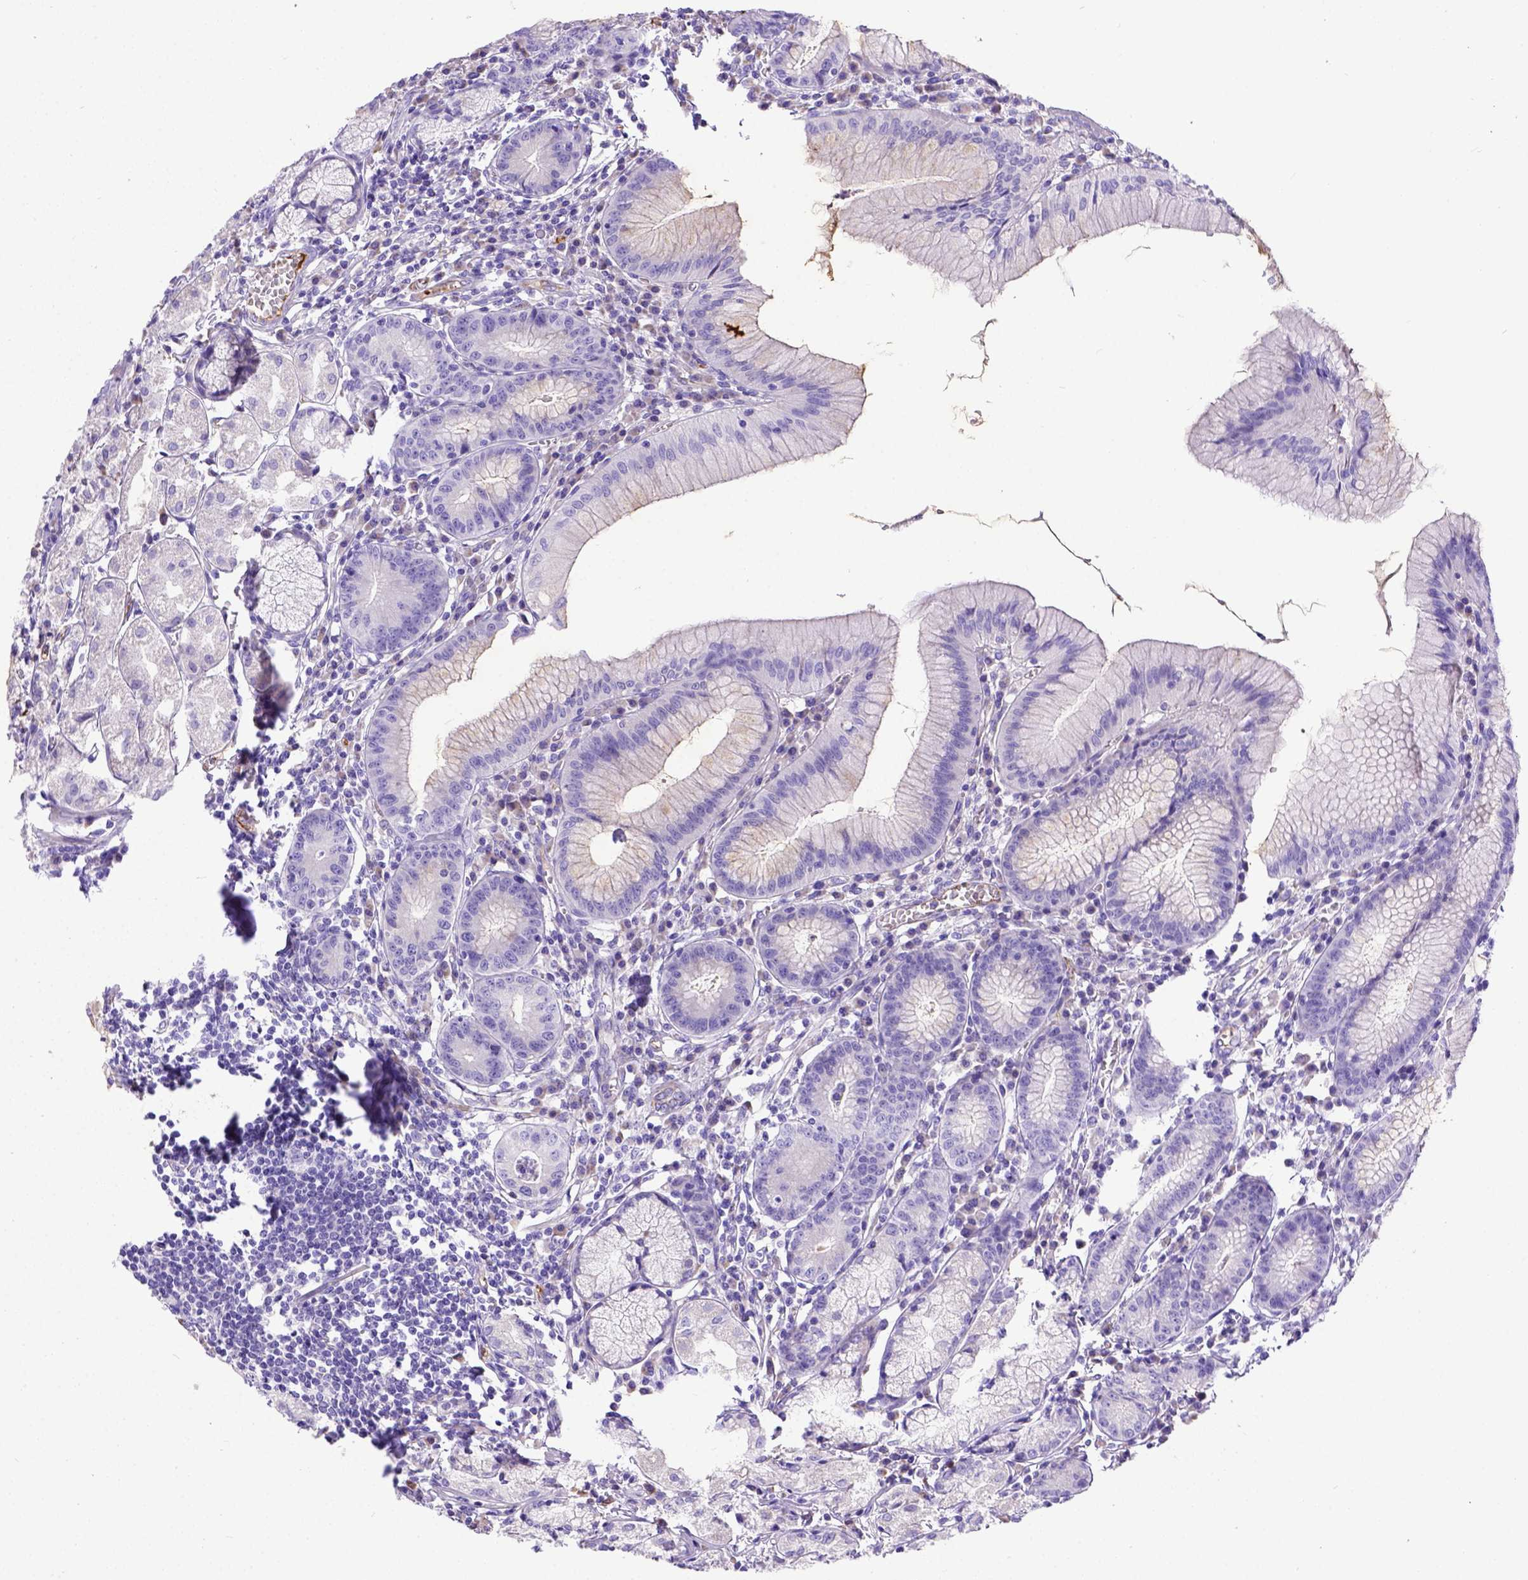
{"staining": {"intensity": "negative", "quantity": "none", "location": "none"}, "tissue": "stomach", "cell_type": "Glandular cells", "image_type": "normal", "snomed": [{"axis": "morphology", "description": "Normal tissue, NOS"}, {"axis": "topography", "description": "Stomach"}], "caption": "Glandular cells show no significant positivity in normal stomach.", "gene": "CFAP300", "patient": {"sex": "male", "age": 55}}